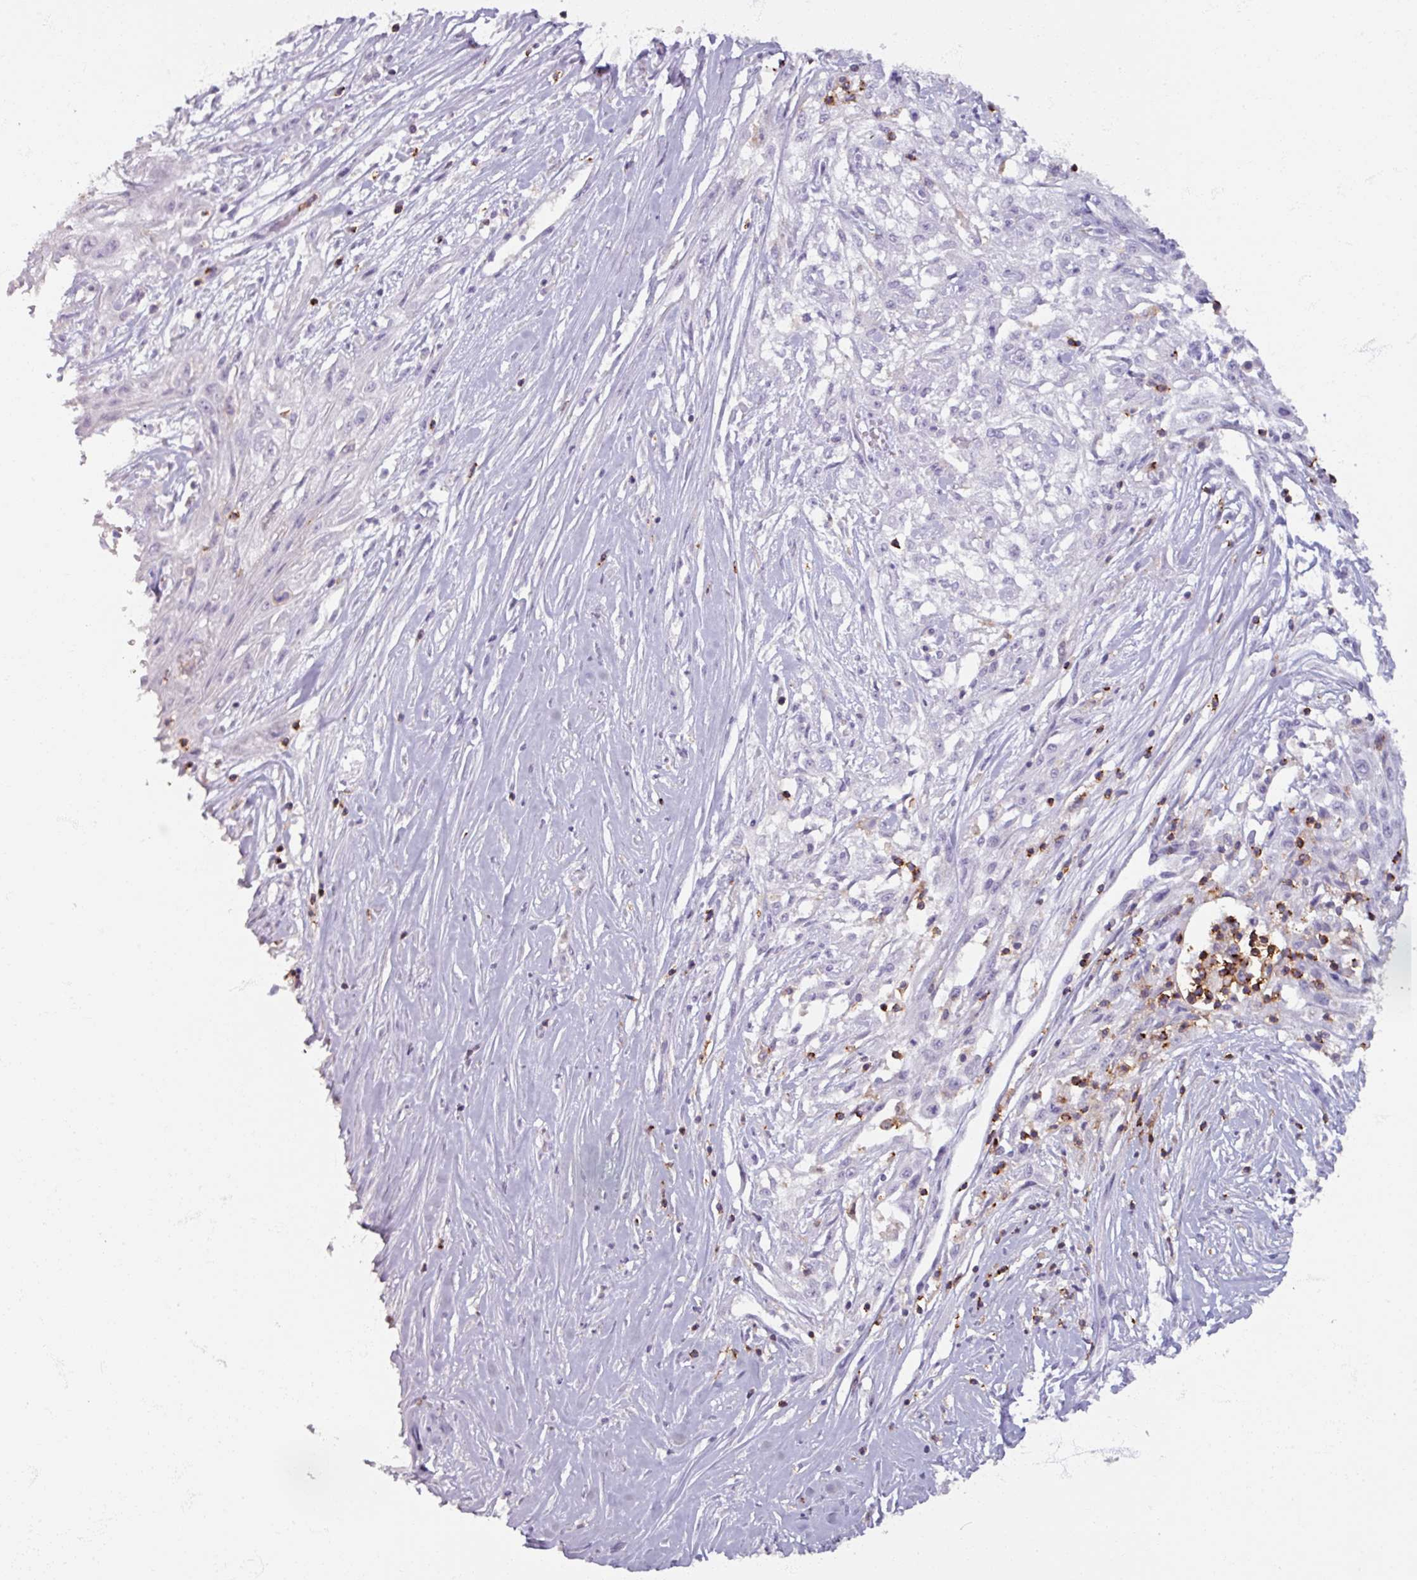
{"staining": {"intensity": "negative", "quantity": "none", "location": "none"}, "tissue": "skin cancer", "cell_type": "Tumor cells", "image_type": "cancer", "snomed": [{"axis": "morphology", "description": "Squamous cell carcinoma, NOS"}, {"axis": "morphology", "description": "Squamous cell carcinoma, metastatic, NOS"}, {"axis": "topography", "description": "Skin"}, {"axis": "topography", "description": "Lymph node"}], "caption": "This is an immunohistochemistry (IHC) micrograph of metastatic squamous cell carcinoma (skin). There is no expression in tumor cells.", "gene": "PTPRC", "patient": {"sex": "male", "age": 75}}